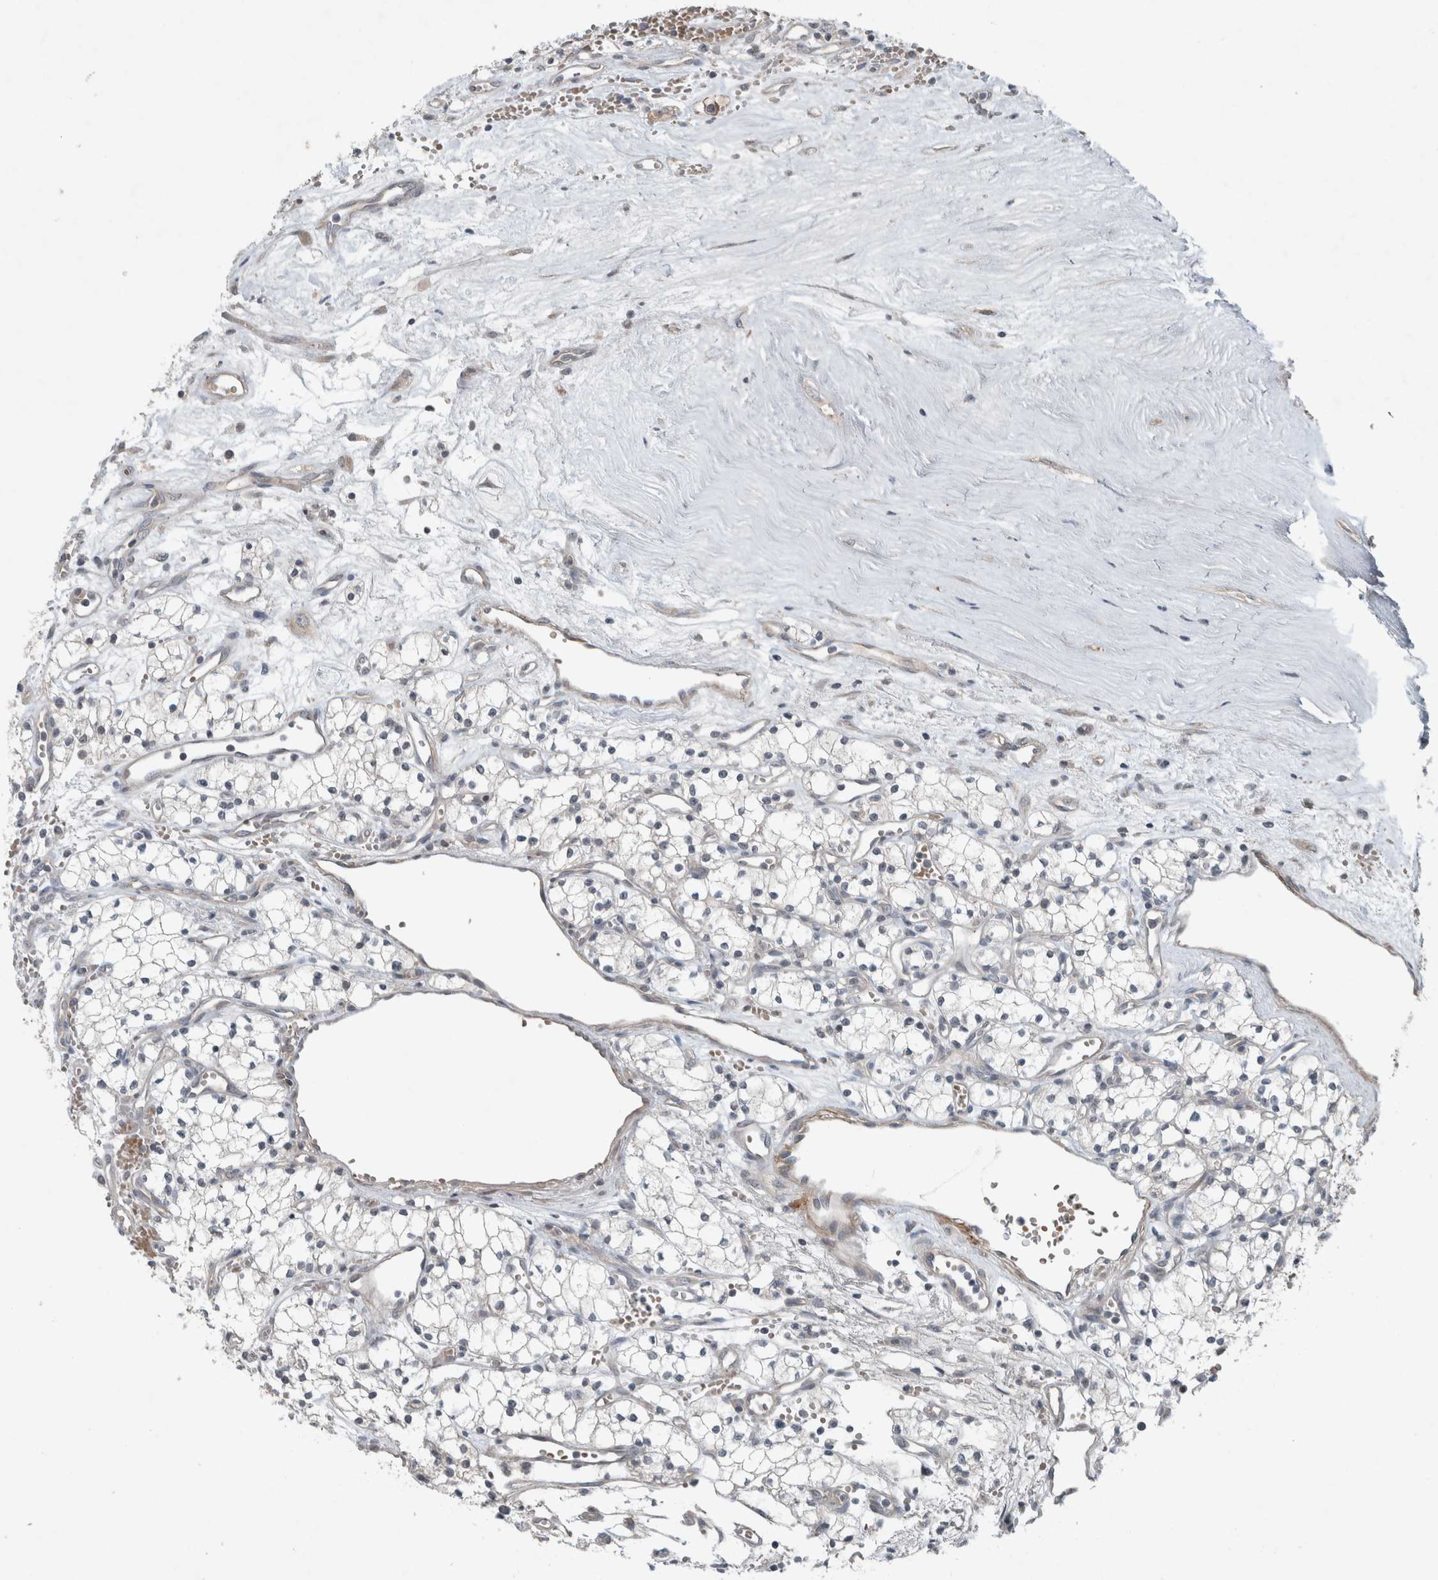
{"staining": {"intensity": "negative", "quantity": "none", "location": "none"}, "tissue": "renal cancer", "cell_type": "Tumor cells", "image_type": "cancer", "snomed": [{"axis": "morphology", "description": "Adenocarcinoma, NOS"}, {"axis": "topography", "description": "Kidney"}], "caption": "DAB (3,3'-diaminobenzidine) immunohistochemical staining of human renal cancer (adenocarcinoma) demonstrates no significant positivity in tumor cells. (DAB IHC visualized using brightfield microscopy, high magnification).", "gene": "JADE2", "patient": {"sex": "male", "age": 59}}